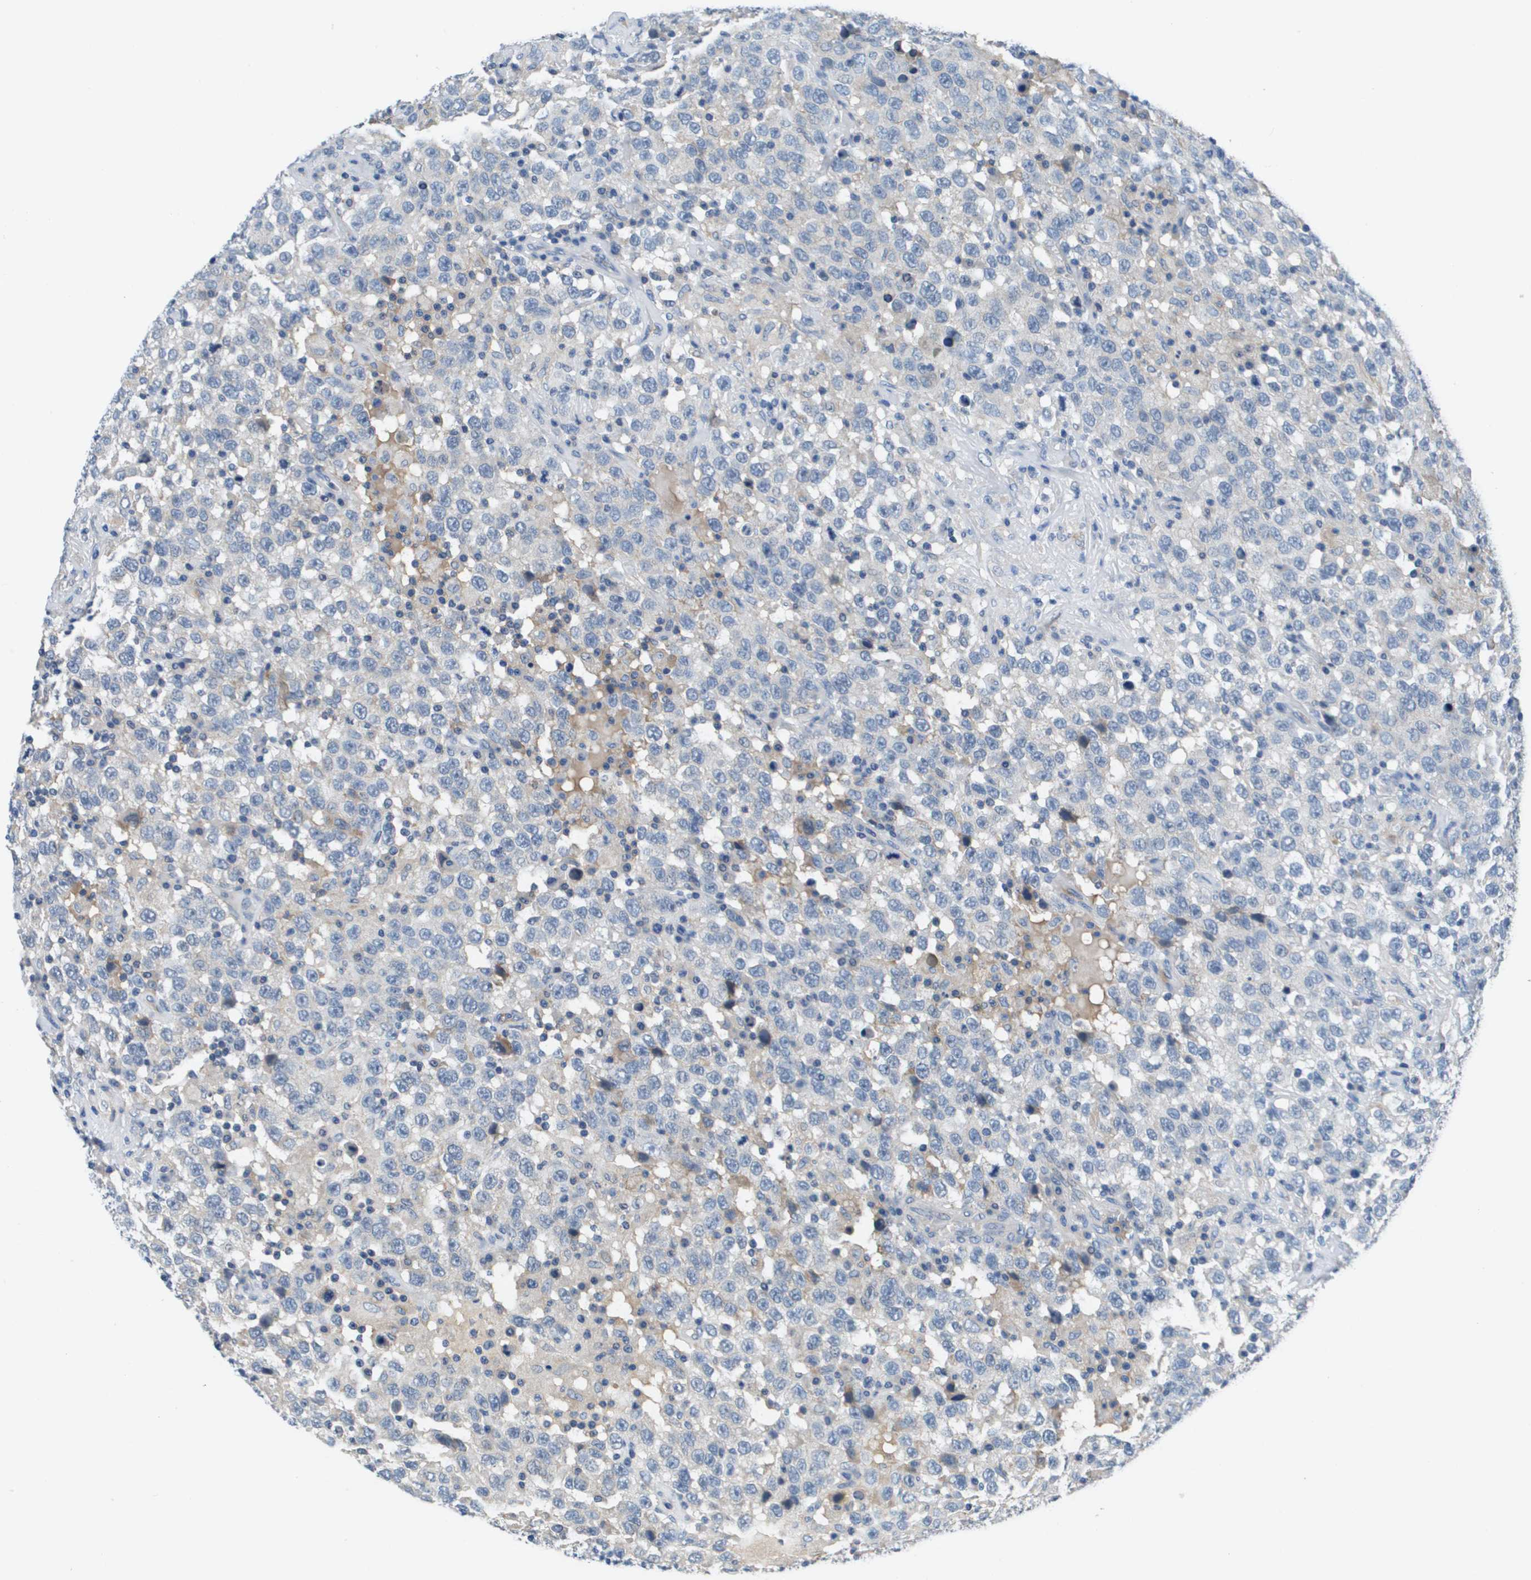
{"staining": {"intensity": "negative", "quantity": "none", "location": "none"}, "tissue": "testis cancer", "cell_type": "Tumor cells", "image_type": "cancer", "snomed": [{"axis": "morphology", "description": "Seminoma, NOS"}, {"axis": "topography", "description": "Testis"}], "caption": "Immunohistochemical staining of human testis cancer (seminoma) reveals no significant expression in tumor cells.", "gene": "NCS1", "patient": {"sex": "male", "age": 41}}